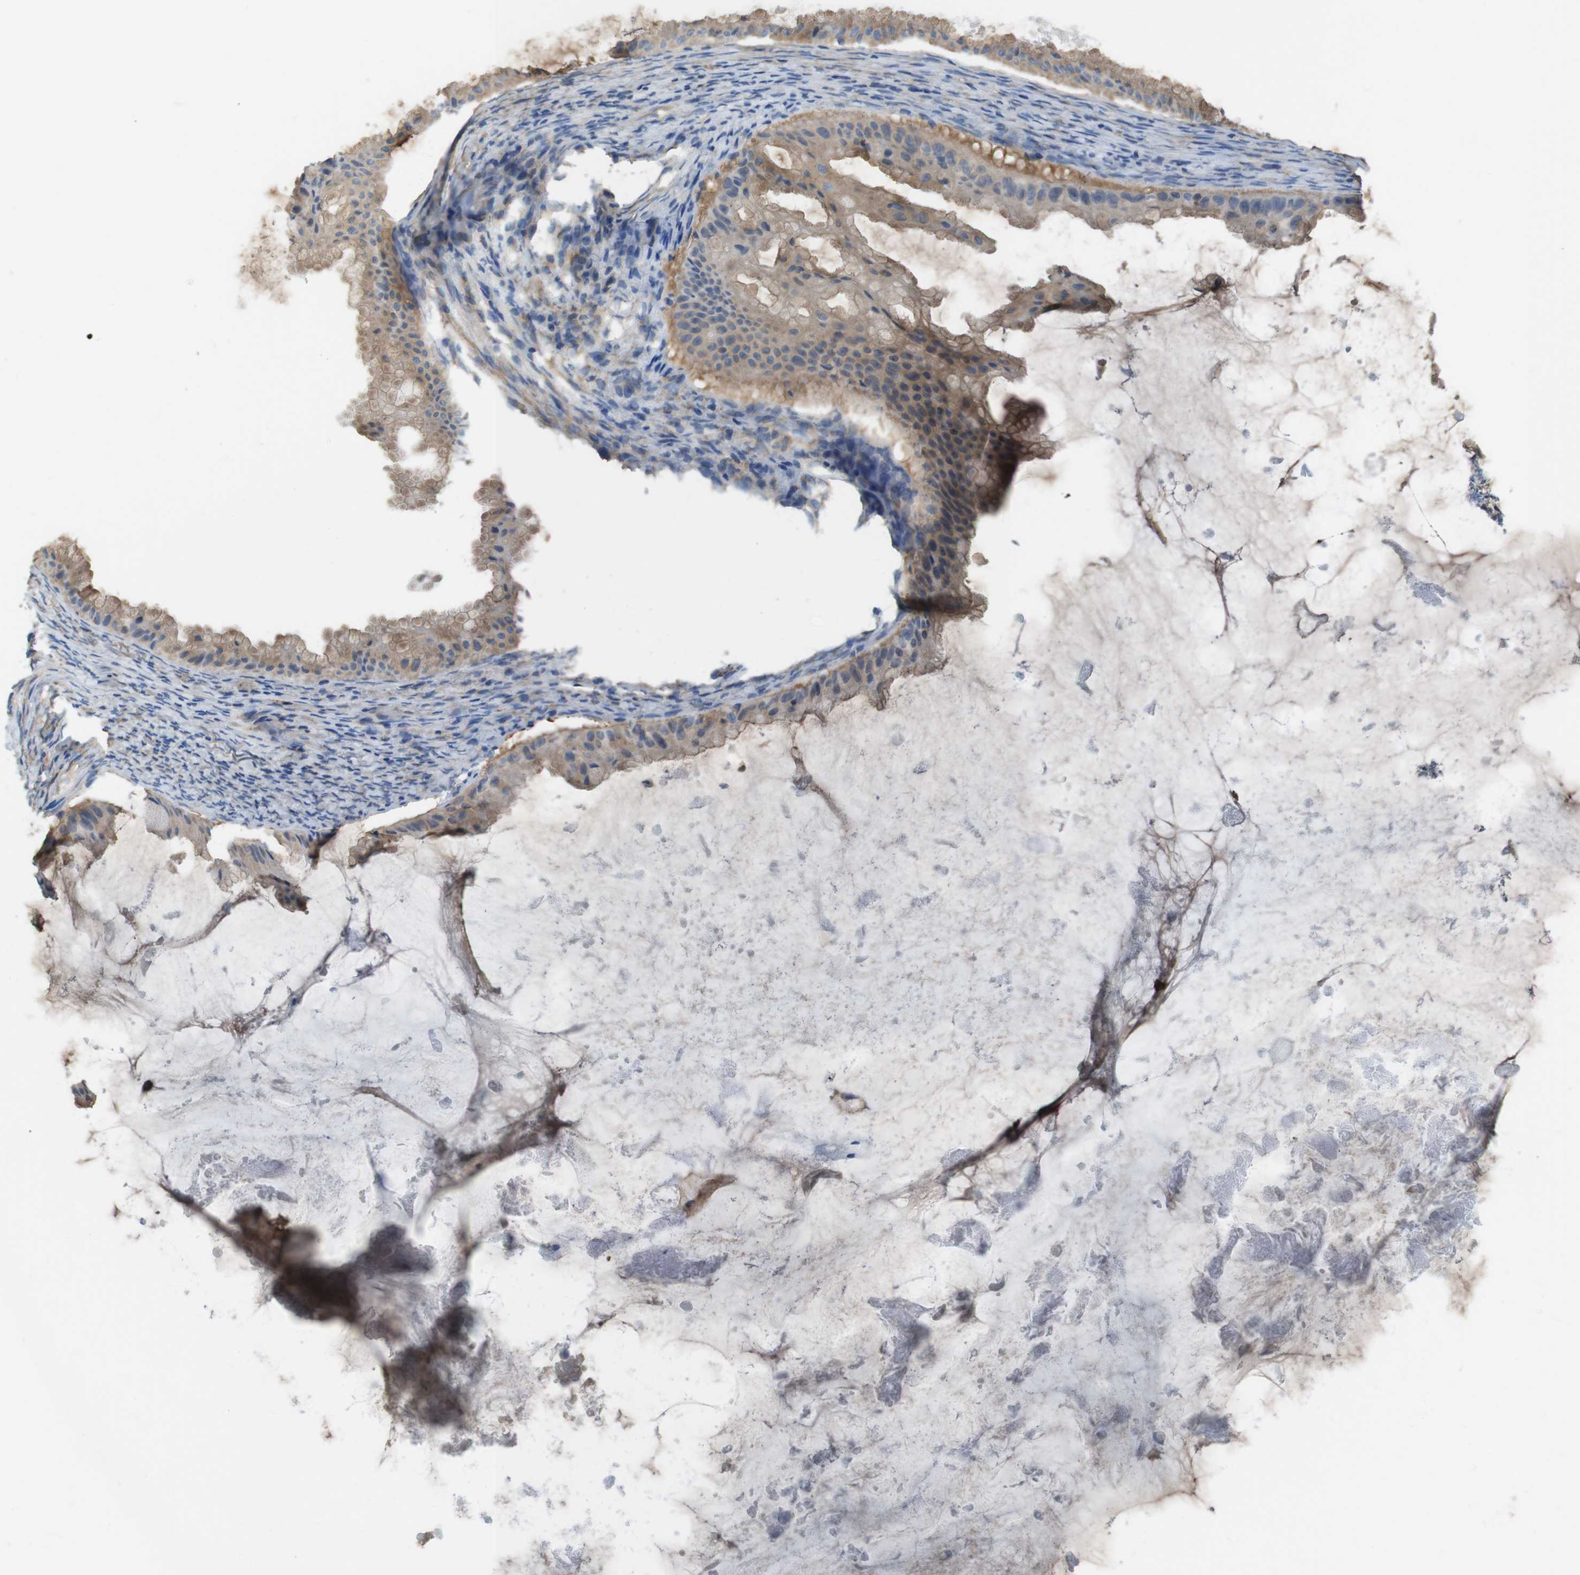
{"staining": {"intensity": "weak", "quantity": ">75%", "location": "cytoplasmic/membranous"}, "tissue": "ovarian cancer", "cell_type": "Tumor cells", "image_type": "cancer", "snomed": [{"axis": "morphology", "description": "Cystadenocarcinoma, mucinous, NOS"}, {"axis": "topography", "description": "Ovary"}], "caption": "This photomicrograph demonstrates ovarian cancer stained with immunohistochemistry to label a protein in brown. The cytoplasmic/membranous of tumor cells show weak positivity for the protein. Nuclei are counter-stained blue.", "gene": "DCTN1", "patient": {"sex": "female", "age": 61}}